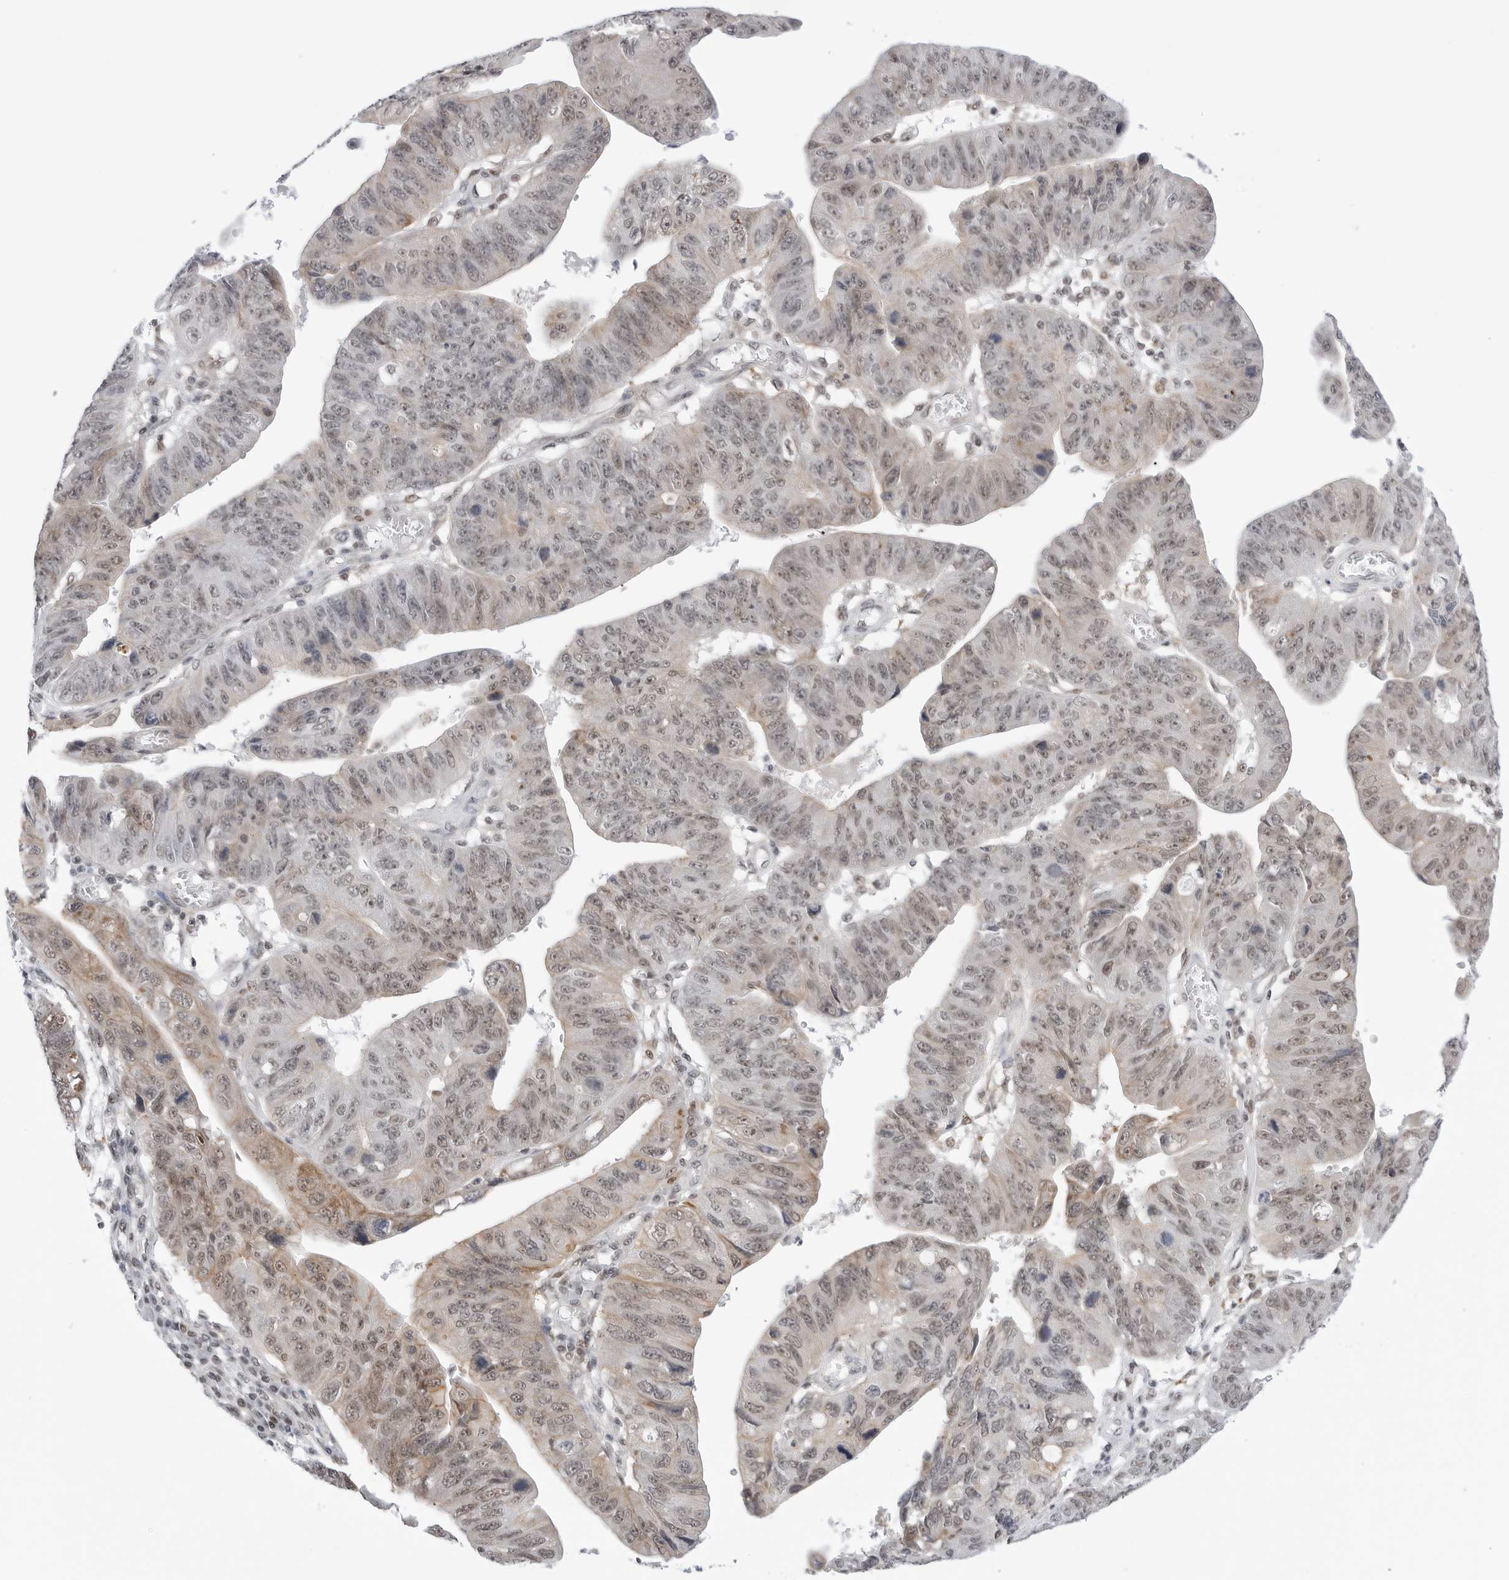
{"staining": {"intensity": "weak", "quantity": "25%-75%", "location": "cytoplasmic/membranous,nuclear"}, "tissue": "stomach cancer", "cell_type": "Tumor cells", "image_type": "cancer", "snomed": [{"axis": "morphology", "description": "Adenocarcinoma, NOS"}, {"axis": "topography", "description": "Stomach"}], "caption": "Immunohistochemical staining of stomach cancer exhibits low levels of weak cytoplasmic/membranous and nuclear expression in approximately 25%-75% of tumor cells.", "gene": "C1orf162", "patient": {"sex": "male", "age": 59}}